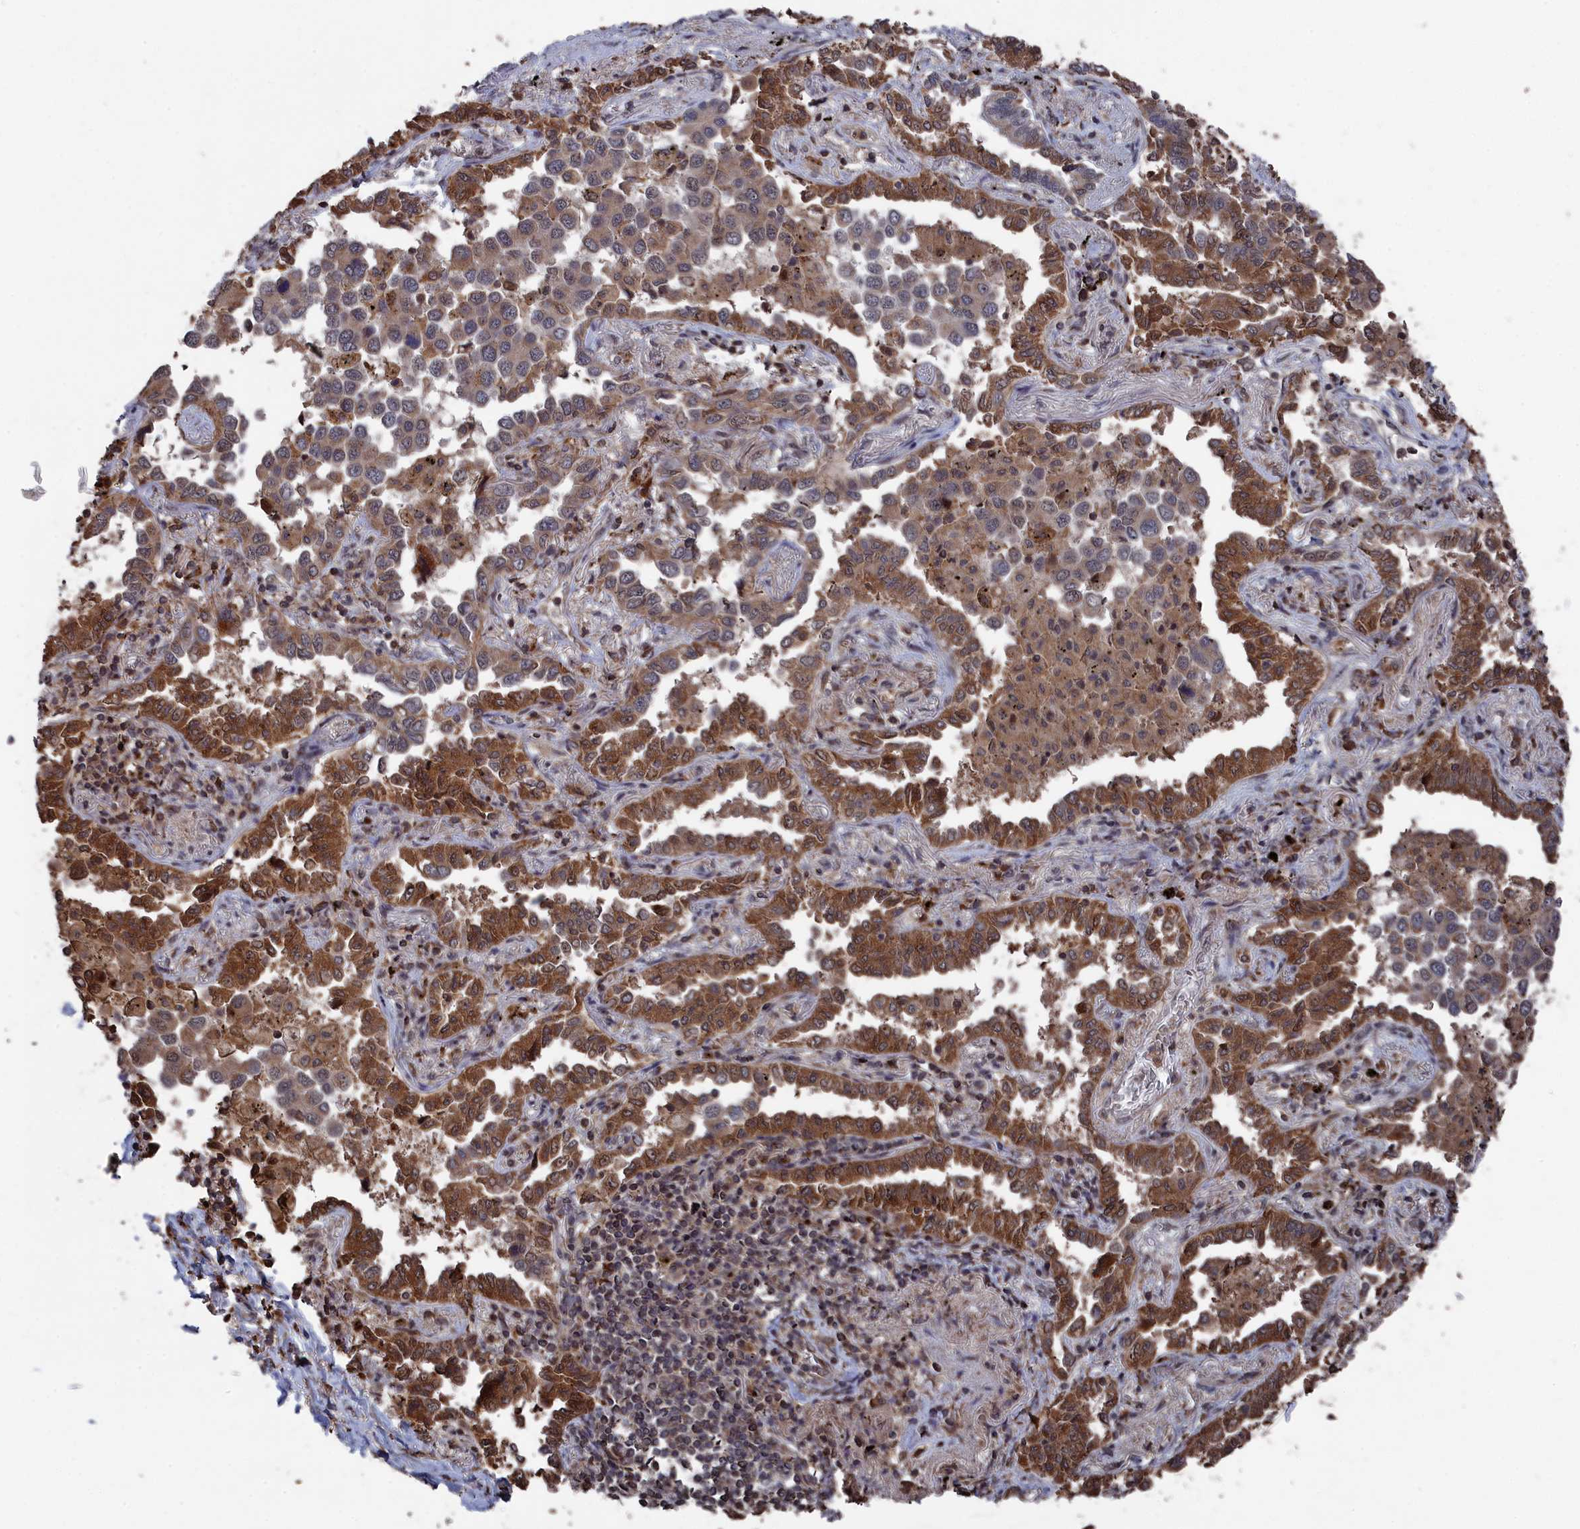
{"staining": {"intensity": "moderate", "quantity": ">75%", "location": "cytoplasmic/membranous"}, "tissue": "lung cancer", "cell_type": "Tumor cells", "image_type": "cancer", "snomed": [{"axis": "morphology", "description": "Adenocarcinoma, NOS"}, {"axis": "topography", "description": "Lung"}], "caption": "DAB immunohistochemical staining of human lung cancer exhibits moderate cytoplasmic/membranous protein staining in about >75% of tumor cells.", "gene": "CEACAM21", "patient": {"sex": "male", "age": 67}}